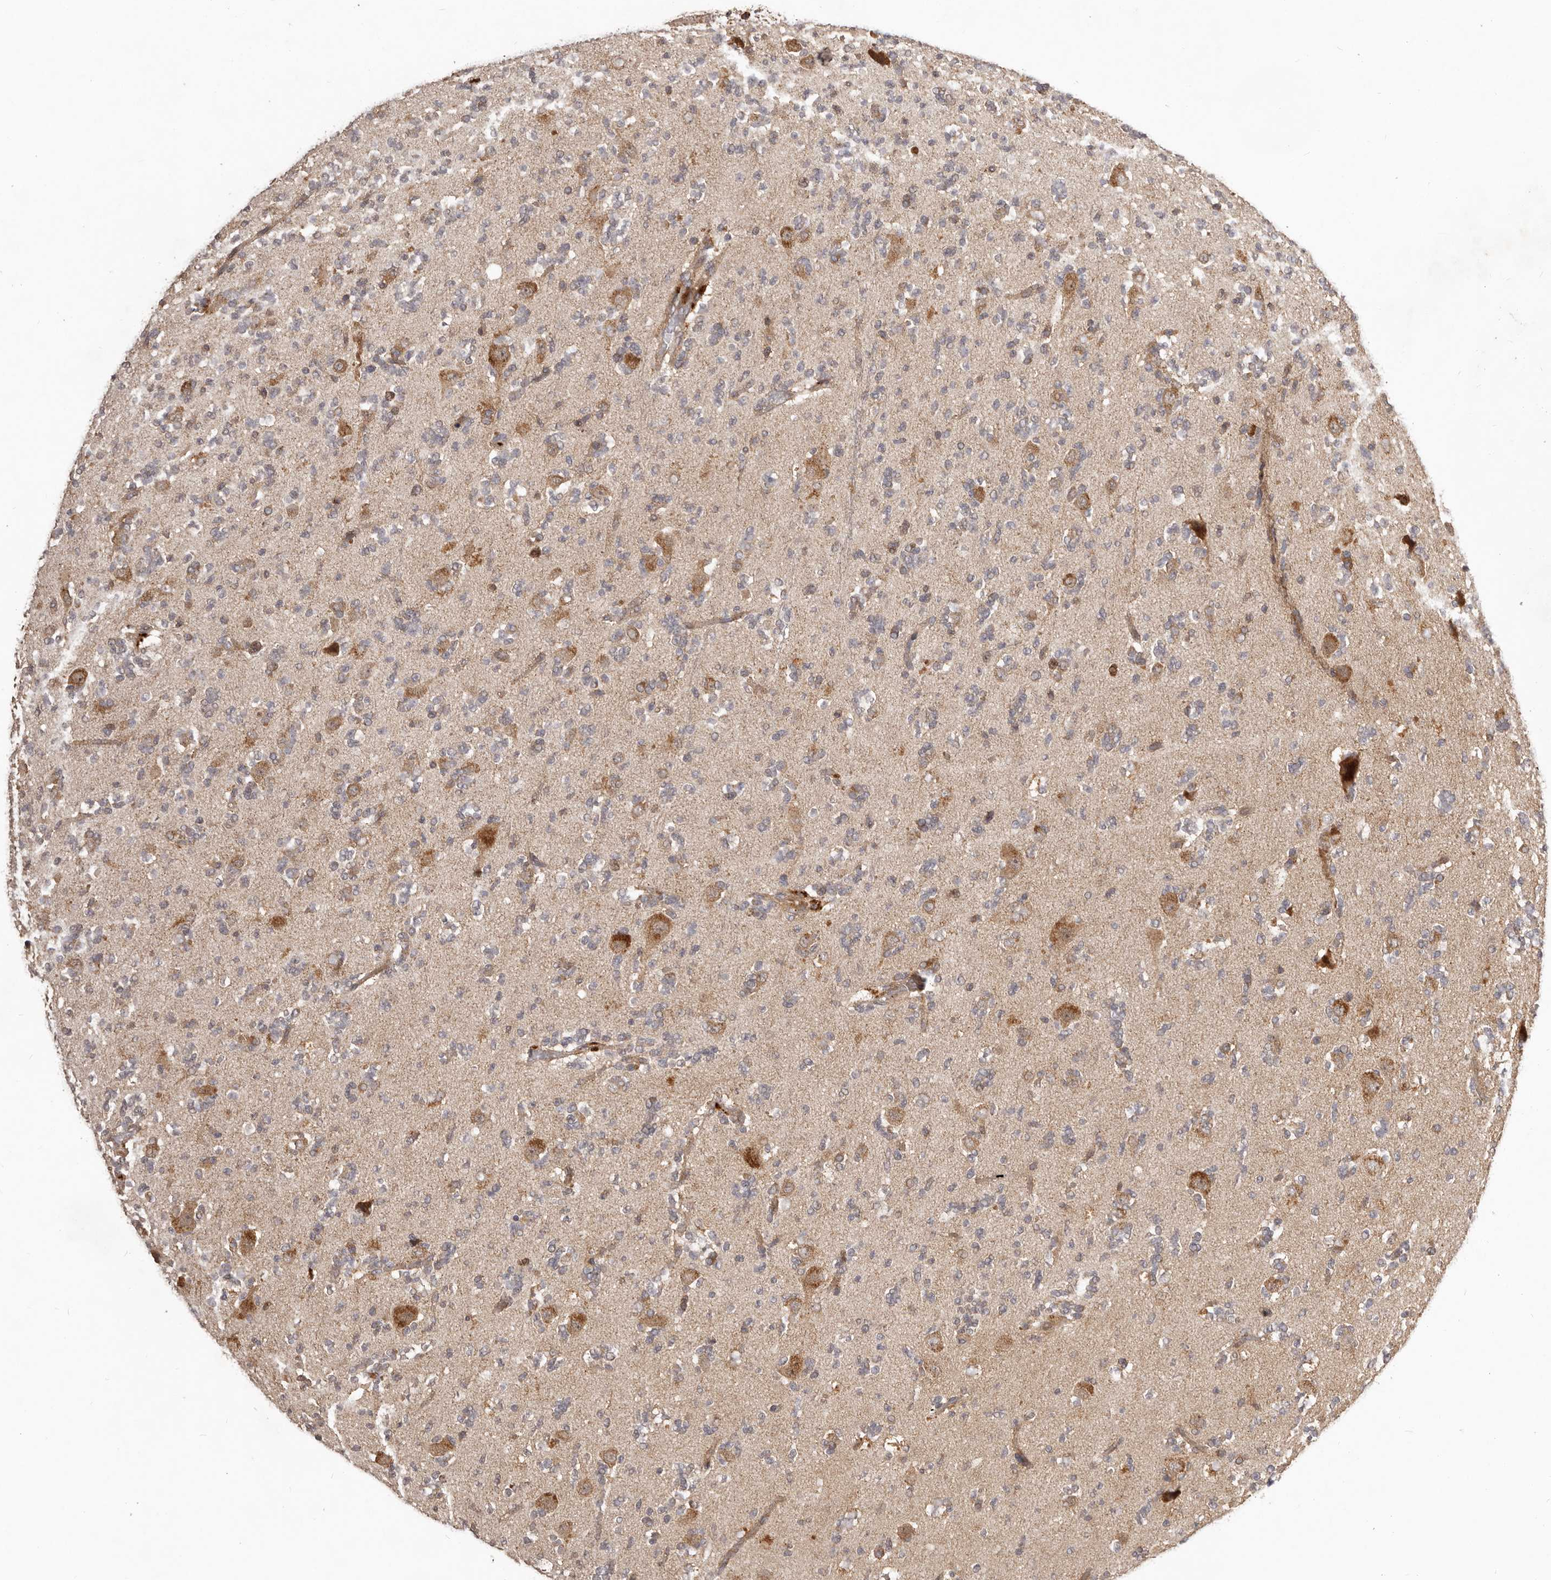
{"staining": {"intensity": "negative", "quantity": "none", "location": "none"}, "tissue": "glioma", "cell_type": "Tumor cells", "image_type": "cancer", "snomed": [{"axis": "morphology", "description": "Glioma, malignant, High grade"}, {"axis": "topography", "description": "Brain"}], "caption": "Micrograph shows no protein staining in tumor cells of malignant glioma (high-grade) tissue. (Immunohistochemistry, brightfield microscopy, high magnification).", "gene": "RNF187", "patient": {"sex": "female", "age": 62}}